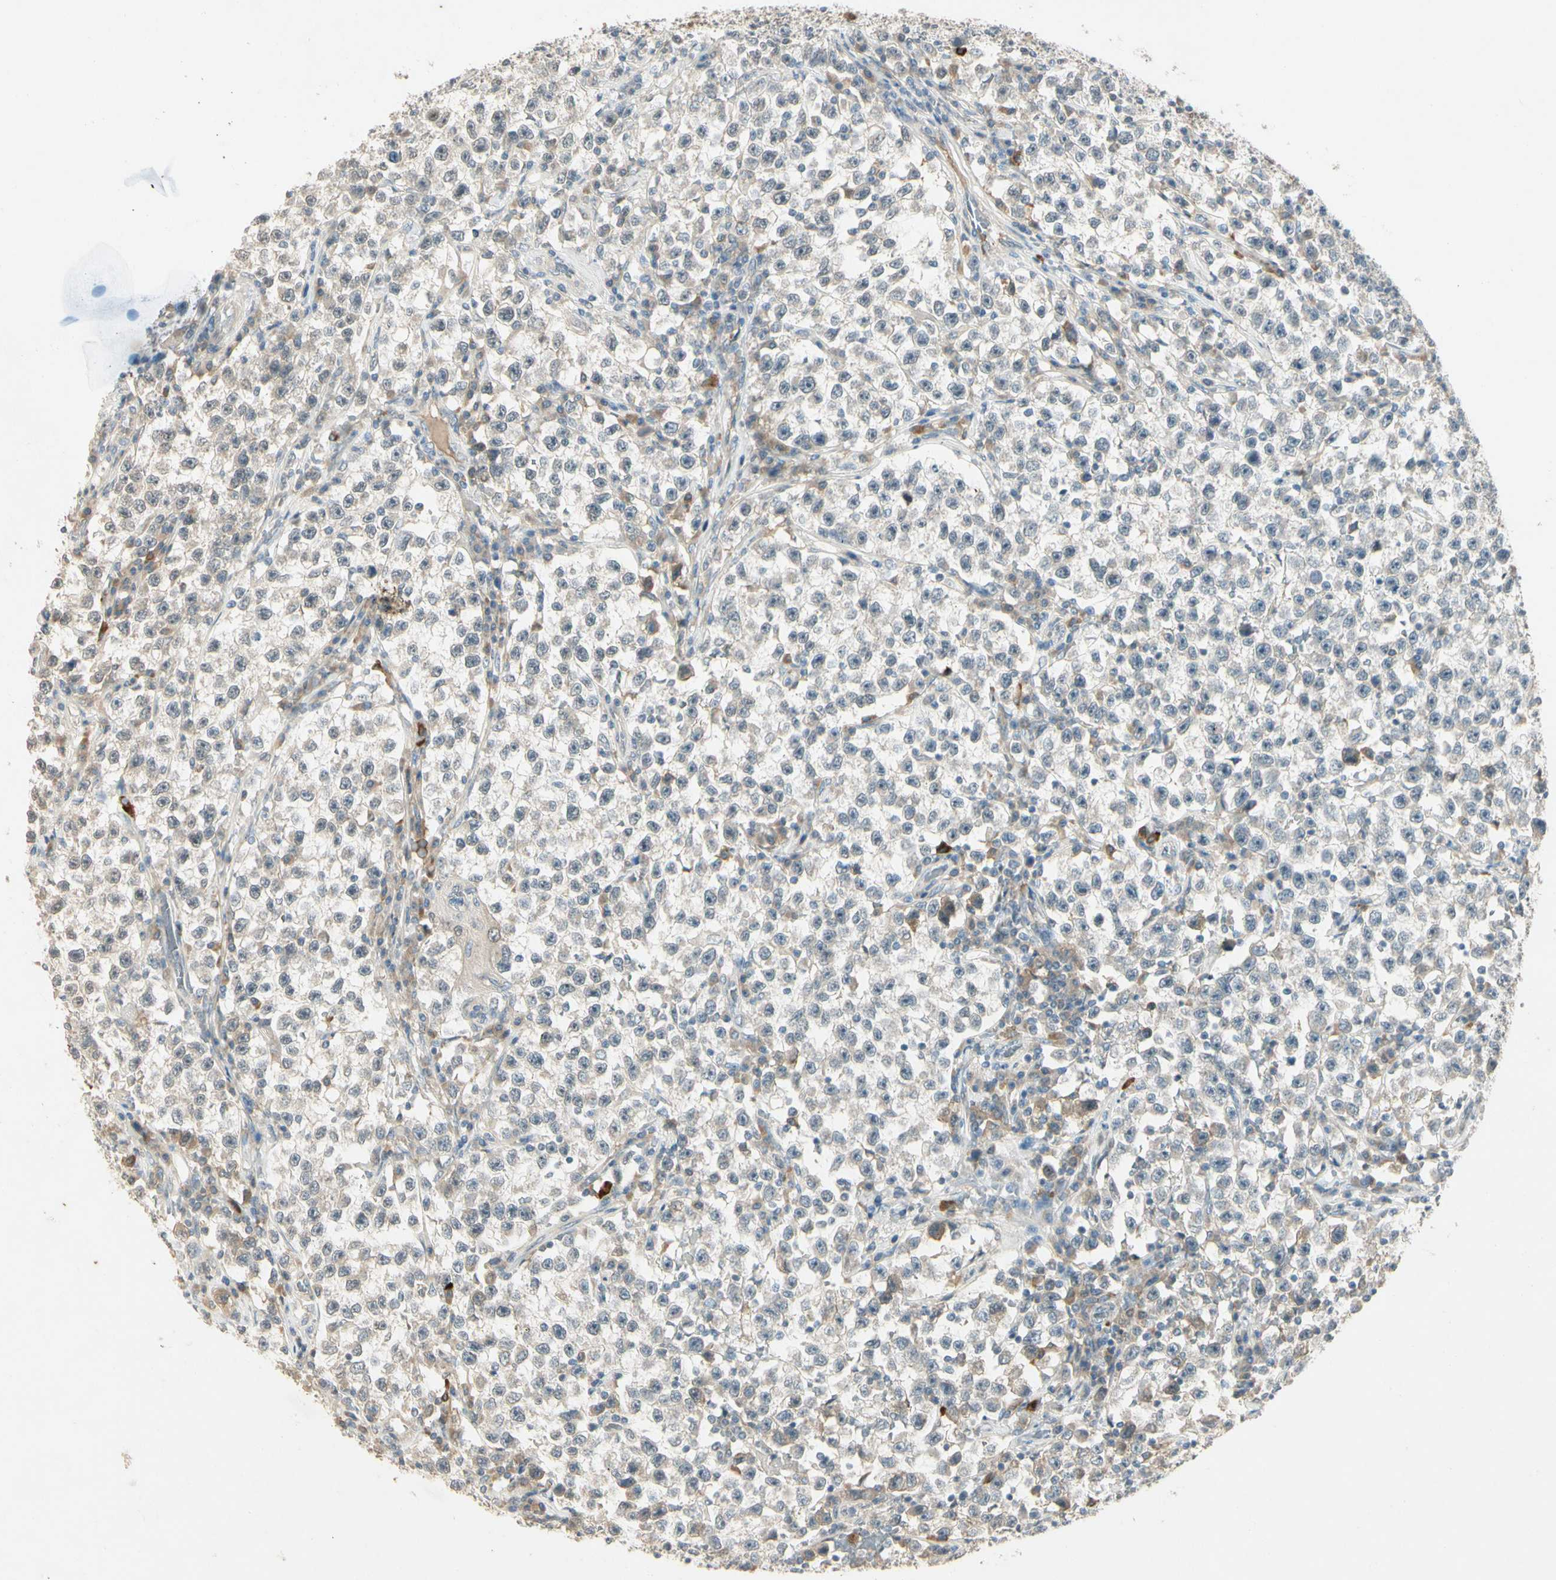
{"staining": {"intensity": "negative", "quantity": "none", "location": "none"}, "tissue": "testis cancer", "cell_type": "Tumor cells", "image_type": "cancer", "snomed": [{"axis": "morphology", "description": "Seminoma, NOS"}, {"axis": "topography", "description": "Testis"}], "caption": "Immunohistochemistry (IHC) of human testis seminoma shows no staining in tumor cells. (Immunohistochemistry, brightfield microscopy, high magnification).", "gene": "PCDHB15", "patient": {"sex": "male", "age": 22}}